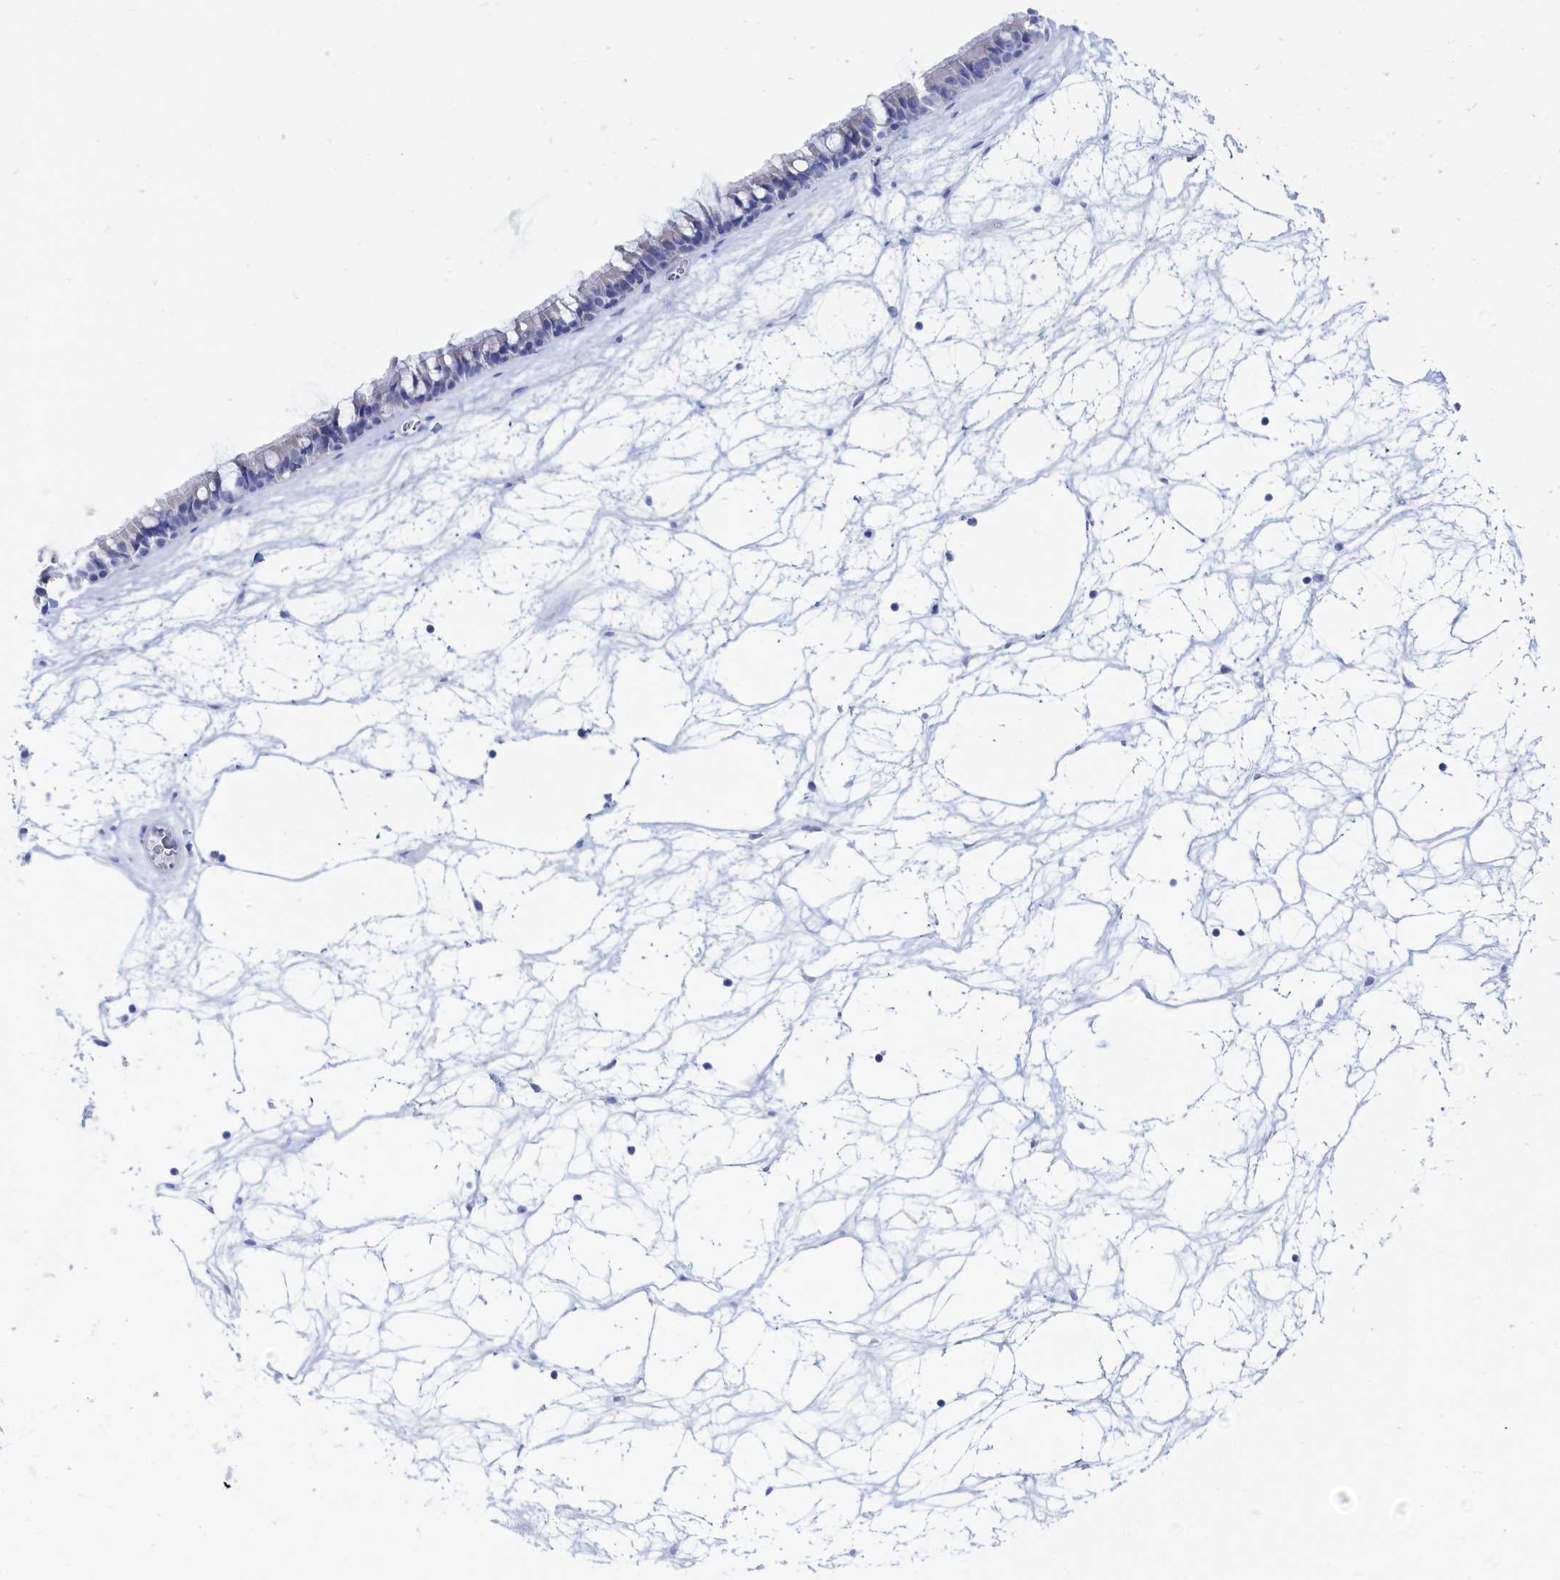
{"staining": {"intensity": "negative", "quantity": "none", "location": "none"}, "tissue": "nasopharynx", "cell_type": "Respiratory epithelial cells", "image_type": "normal", "snomed": [{"axis": "morphology", "description": "Normal tissue, NOS"}, {"axis": "topography", "description": "Nasopharynx"}], "caption": "Immunohistochemical staining of unremarkable human nasopharynx demonstrates no significant staining in respiratory epithelial cells. The staining is performed using DAB (3,3'-diaminobenzidine) brown chromogen with nuclei counter-stained in using hematoxylin.", "gene": "TMOD2", "patient": {"sex": "male", "age": 64}}